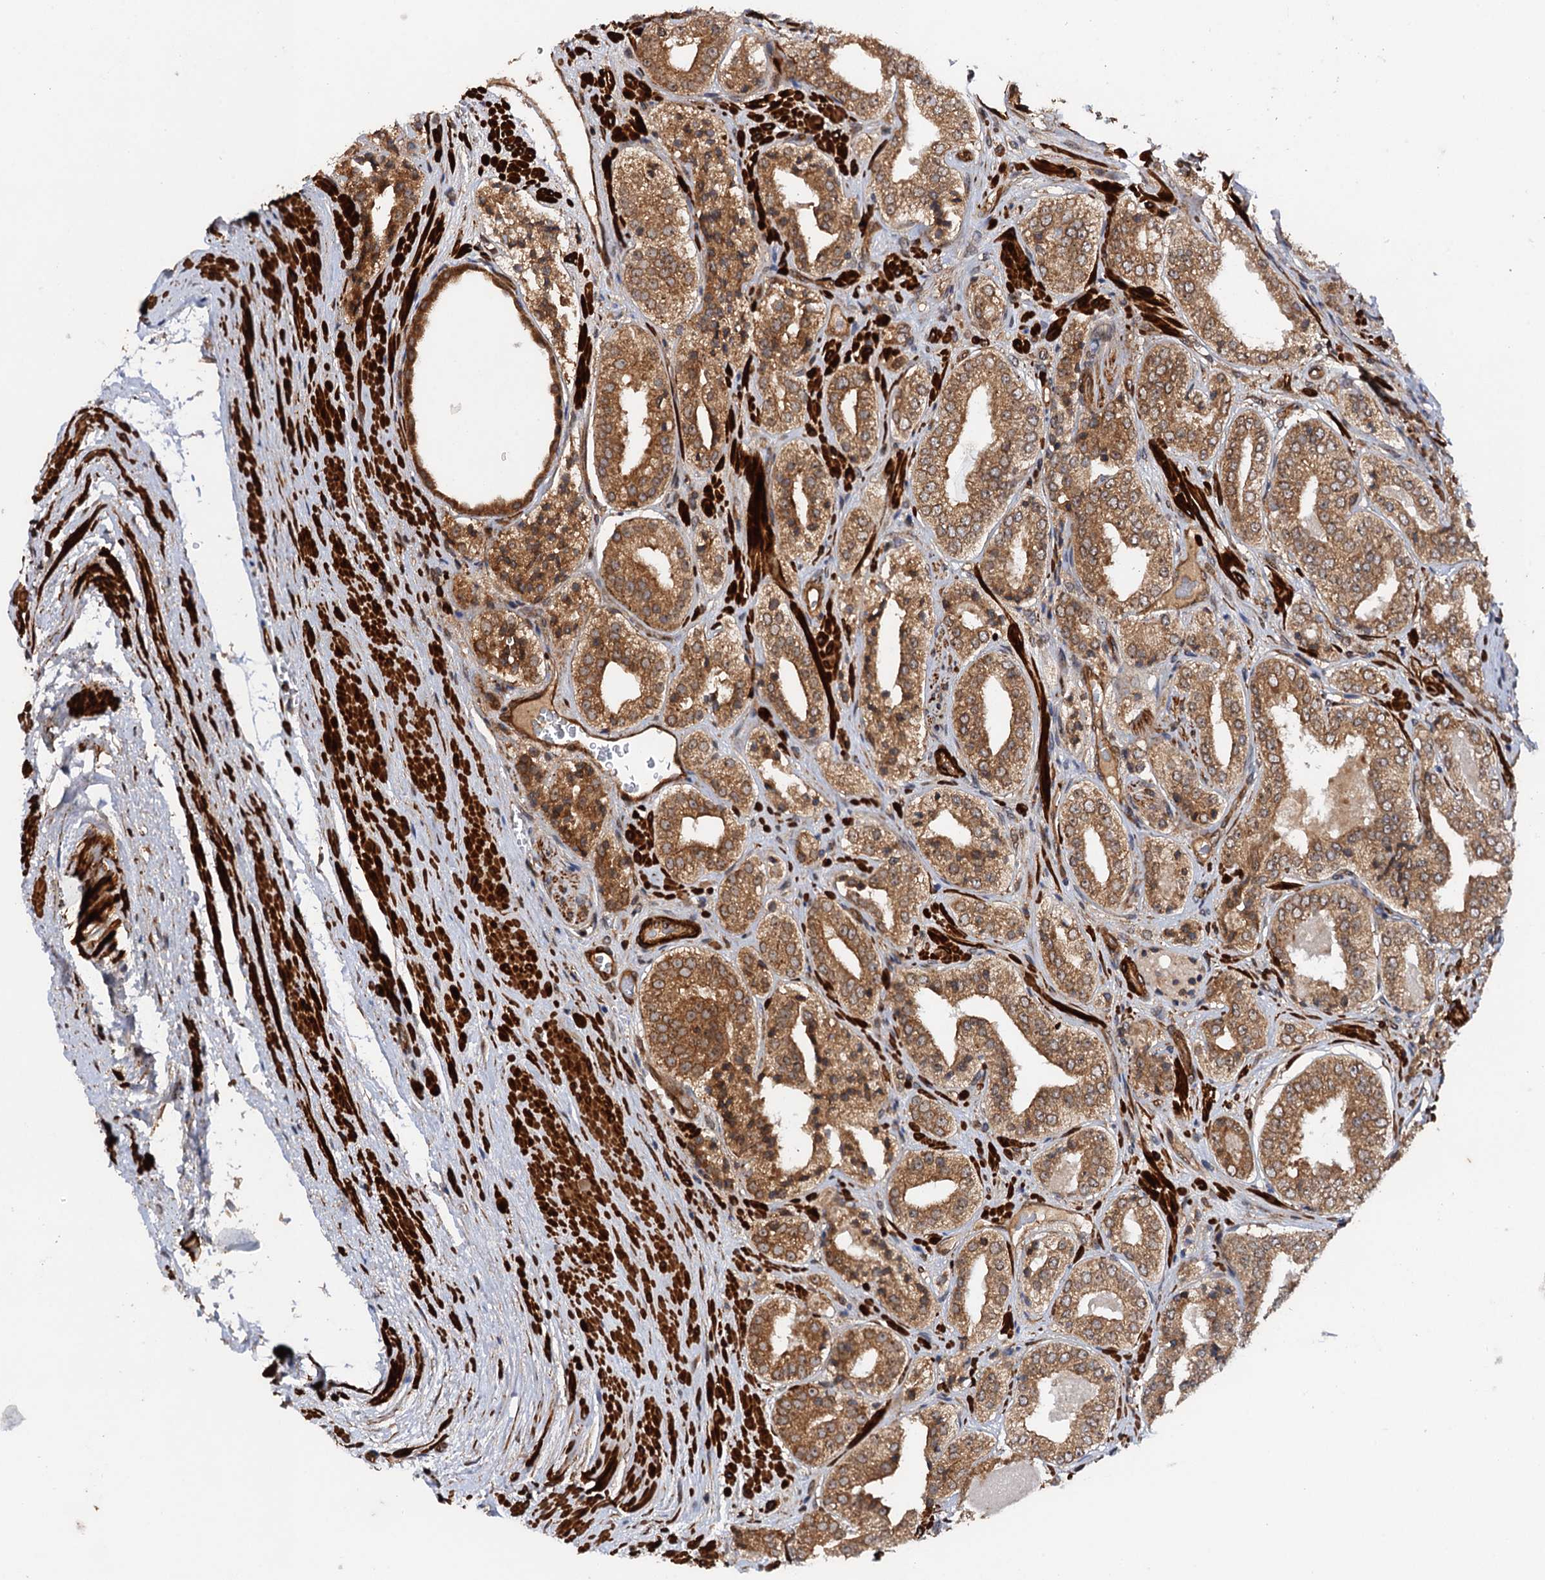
{"staining": {"intensity": "moderate", "quantity": ">75%", "location": "cytoplasmic/membranous"}, "tissue": "prostate cancer", "cell_type": "Tumor cells", "image_type": "cancer", "snomed": [{"axis": "morphology", "description": "Adenocarcinoma, High grade"}, {"axis": "topography", "description": "Prostate"}], "caption": "Protein staining shows moderate cytoplasmic/membranous positivity in about >75% of tumor cells in prostate cancer (high-grade adenocarcinoma). The staining was performed using DAB, with brown indicating positive protein expression. Nuclei are stained blue with hematoxylin.", "gene": "BORA", "patient": {"sex": "male", "age": 71}}